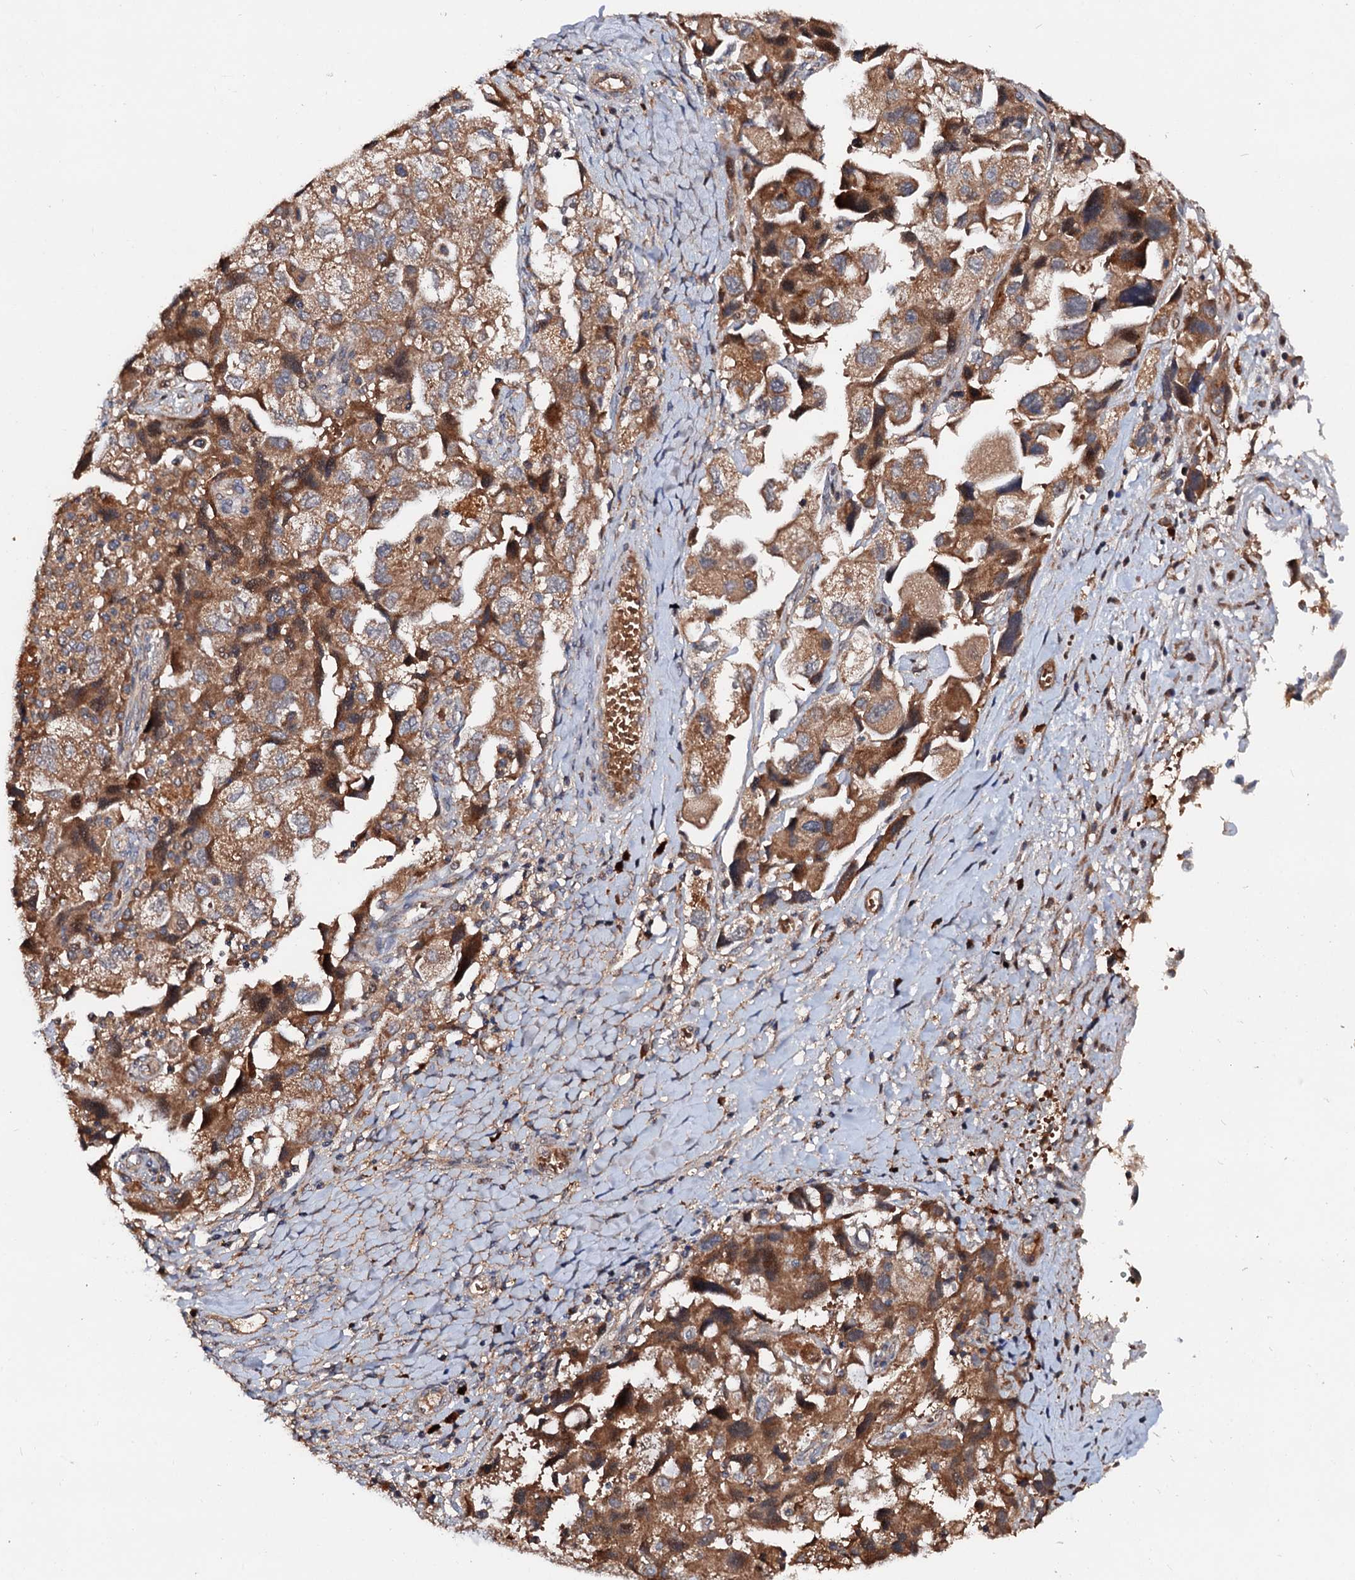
{"staining": {"intensity": "moderate", "quantity": ">75%", "location": "cytoplasmic/membranous"}, "tissue": "ovarian cancer", "cell_type": "Tumor cells", "image_type": "cancer", "snomed": [{"axis": "morphology", "description": "Carcinoma, NOS"}, {"axis": "morphology", "description": "Cystadenocarcinoma, serous, NOS"}, {"axis": "topography", "description": "Ovary"}], "caption": "IHC histopathology image of human carcinoma (ovarian) stained for a protein (brown), which exhibits medium levels of moderate cytoplasmic/membranous staining in approximately >75% of tumor cells.", "gene": "EXTL1", "patient": {"sex": "female", "age": 69}}